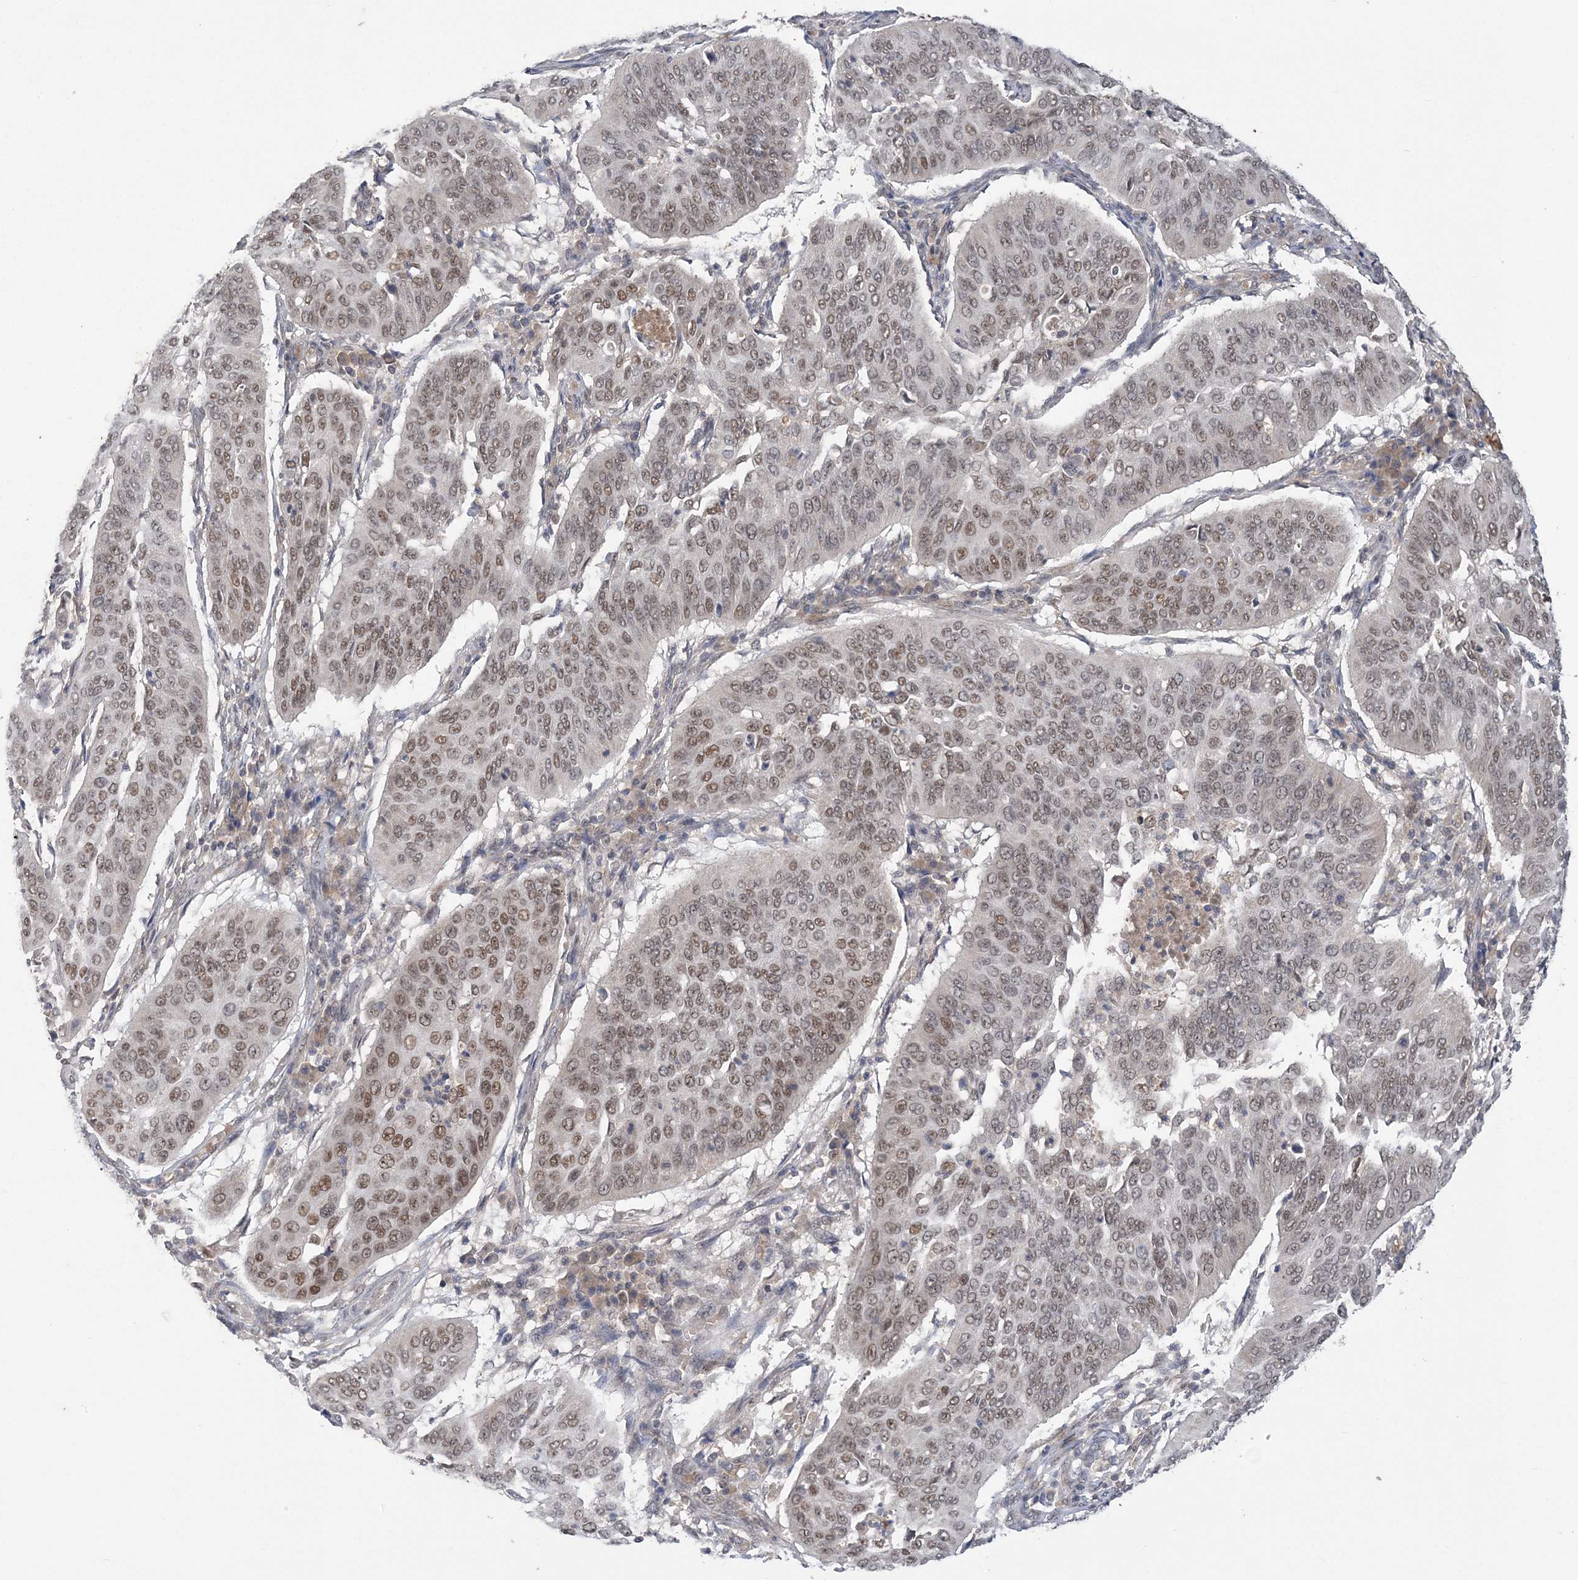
{"staining": {"intensity": "moderate", "quantity": "25%-75%", "location": "nuclear"}, "tissue": "cervical cancer", "cell_type": "Tumor cells", "image_type": "cancer", "snomed": [{"axis": "morphology", "description": "Normal tissue, NOS"}, {"axis": "morphology", "description": "Squamous cell carcinoma, NOS"}, {"axis": "topography", "description": "Cervix"}], "caption": "Protein expression analysis of human cervical squamous cell carcinoma reveals moderate nuclear expression in about 25%-75% of tumor cells.", "gene": "ZBTB7A", "patient": {"sex": "female", "age": 39}}